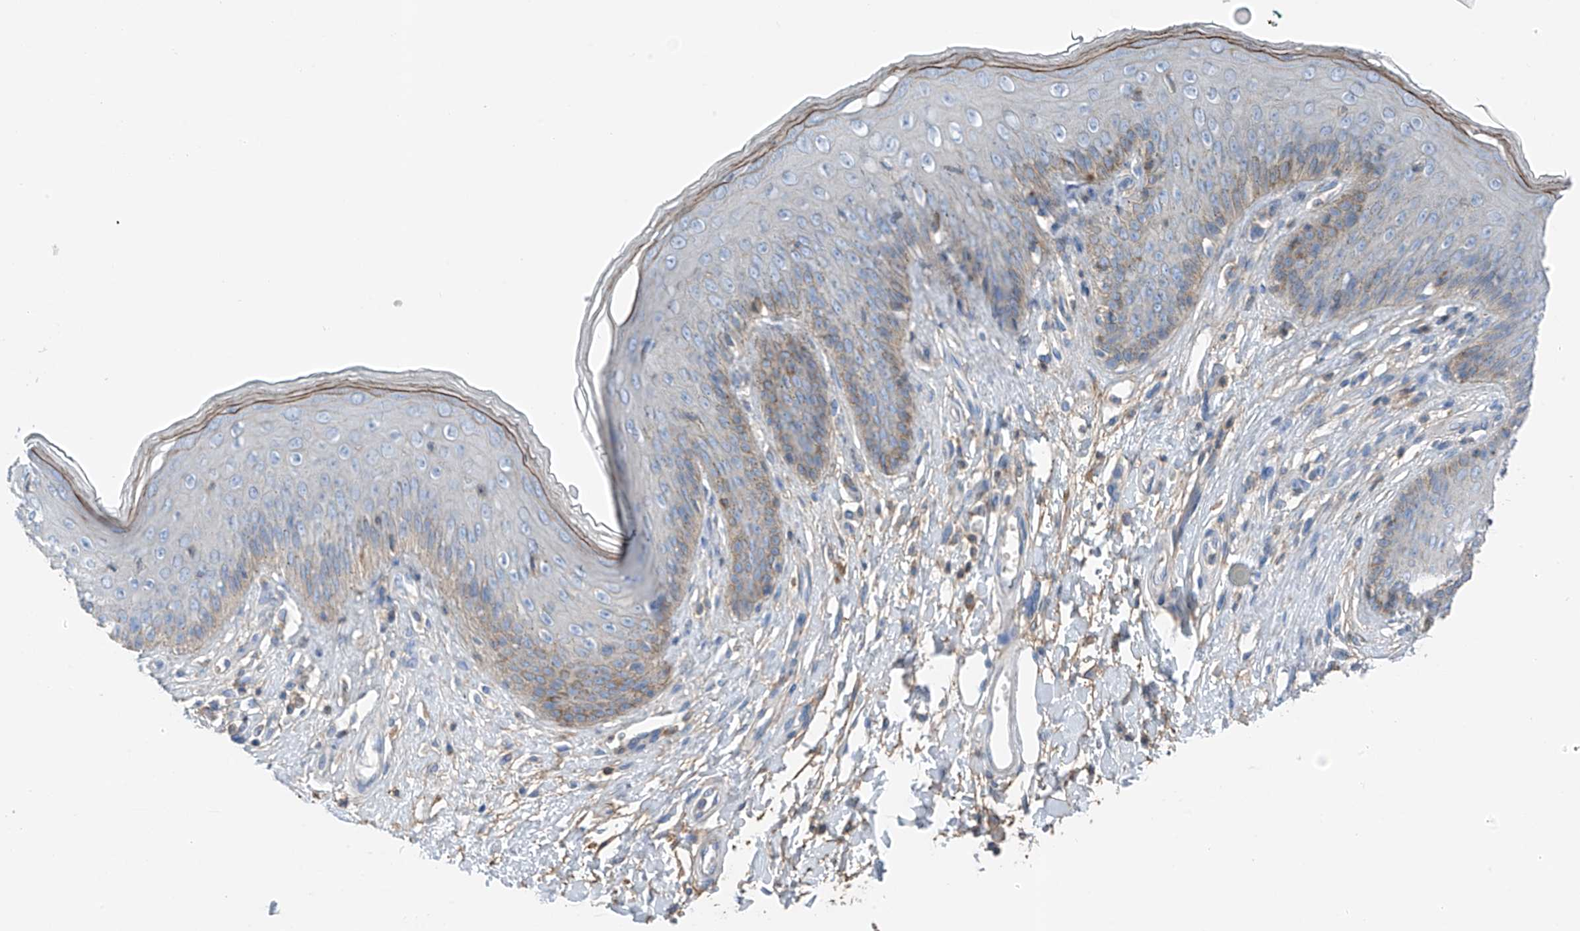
{"staining": {"intensity": "moderate", "quantity": "<25%", "location": "cytoplasmic/membranous"}, "tissue": "skin", "cell_type": "Epidermal cells", "image_type": "normal", "snomed": [{"axis": "morphology", "description": "Normal tissue, NOS"}, {"axis": "morphology", "description": "Squamous cell carcinoma, NOS"}, {"axis": "topography", "description": "Vulva"}], "caption": "IHC (DAB (3,3'-diaminobenzidine)) staining of unremarkable human skin demonstrates moderate cytoplasmic/membranous protein positivity in about <25% of epidermal cells. Immunohistochemistry stains the protein of interest in brown and the nuclei are stained blue.", "gene": "NALCN", "patient": {"sex": "female", "age": 85}}